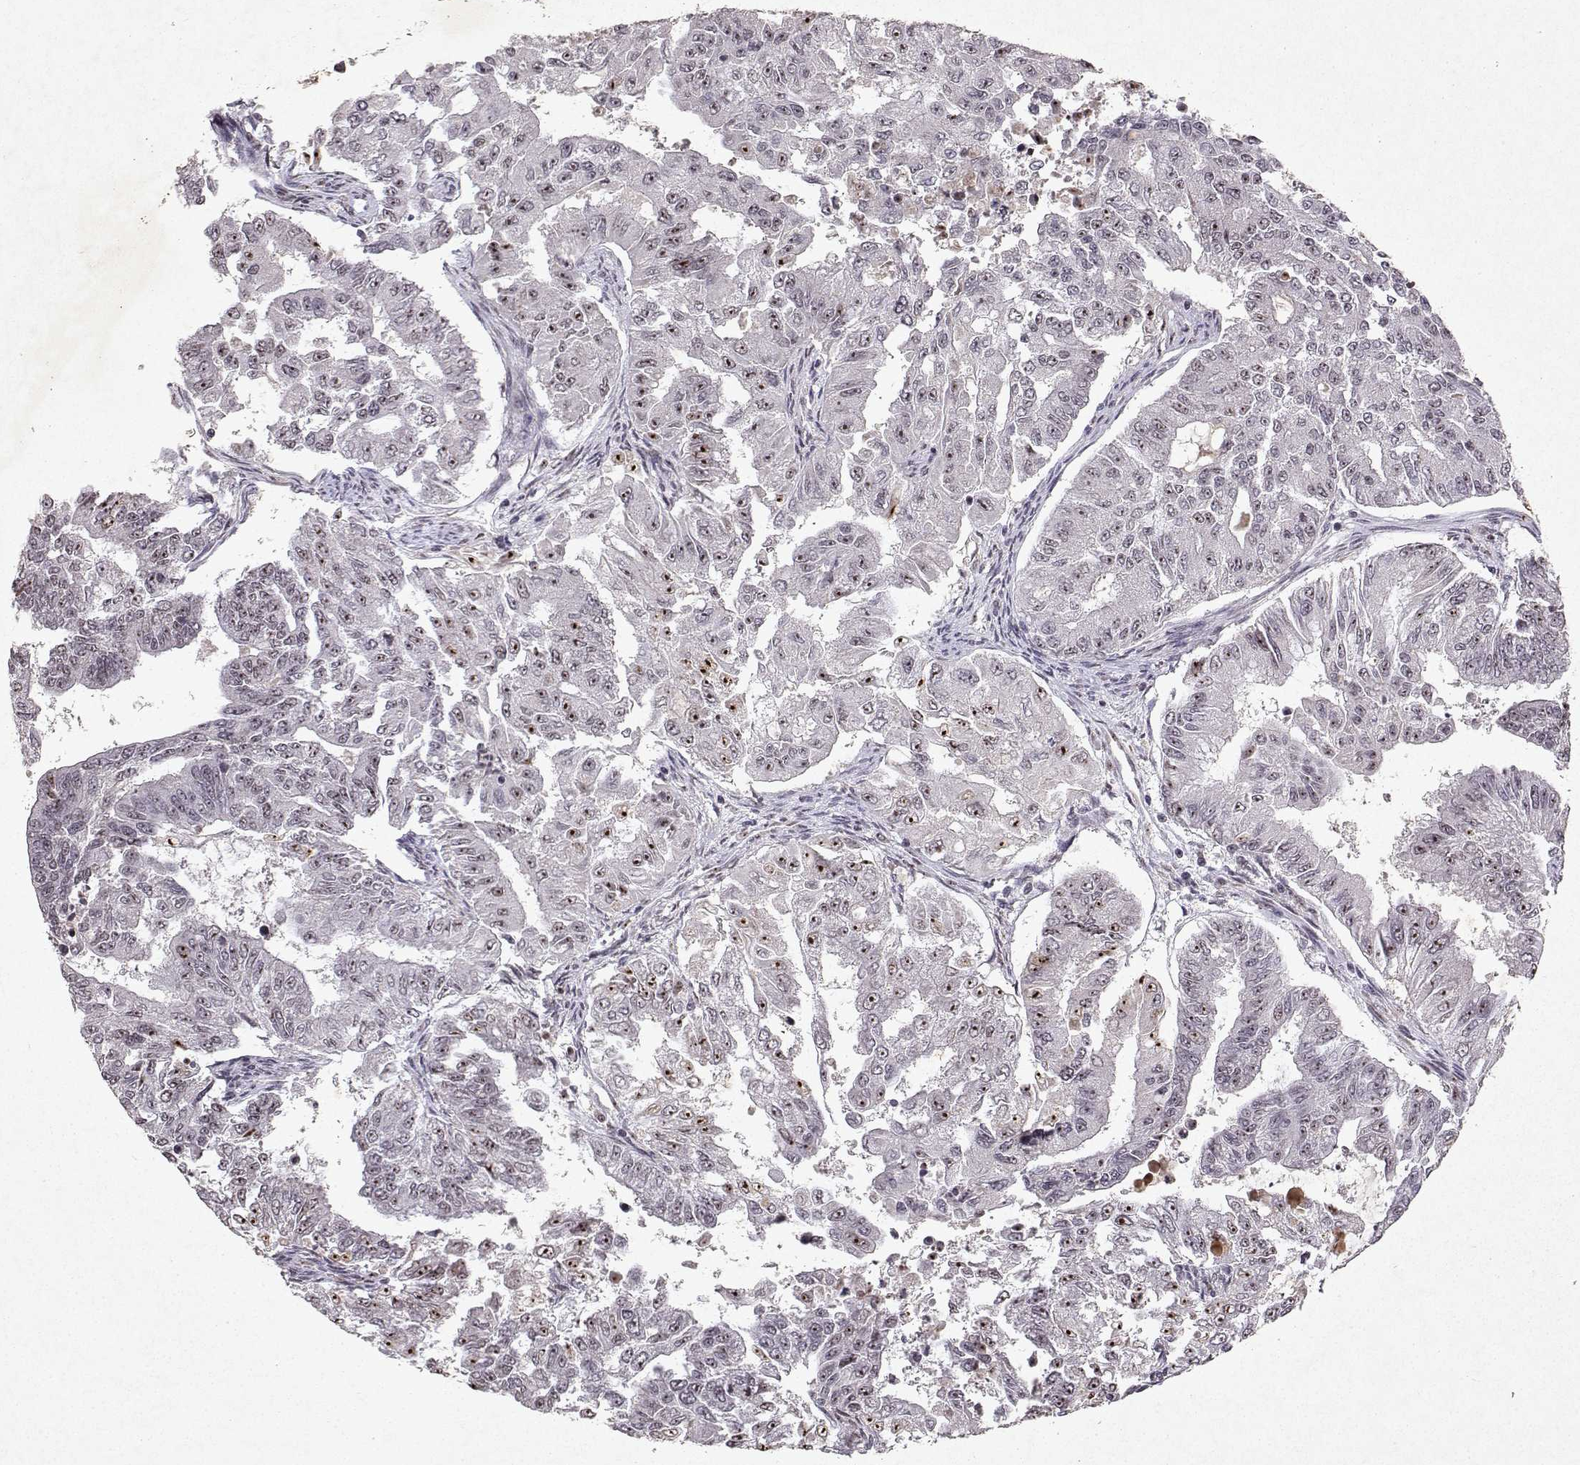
{"staining": {"intensity": "strong", "quantity": "25%-75%", "location": "nuclear"}, "tissue": "endometrial cancer", "cell_type": "Tumor cells", "image_type": "cancer", "snomed": [{"axis": "morphology", "description": "Adenocarcinoma, NOS"}, {"axis": "topography", "description": "Uterus"}], "caption": "Immunohistochemistry (IHC) (DAB) staining of endometrial cancer shows strong nuclear protein positivity in approximately 25%-75% of tumor cells.", "gene": "DDX56", "patient": {"sex": "female", "age": 59}}